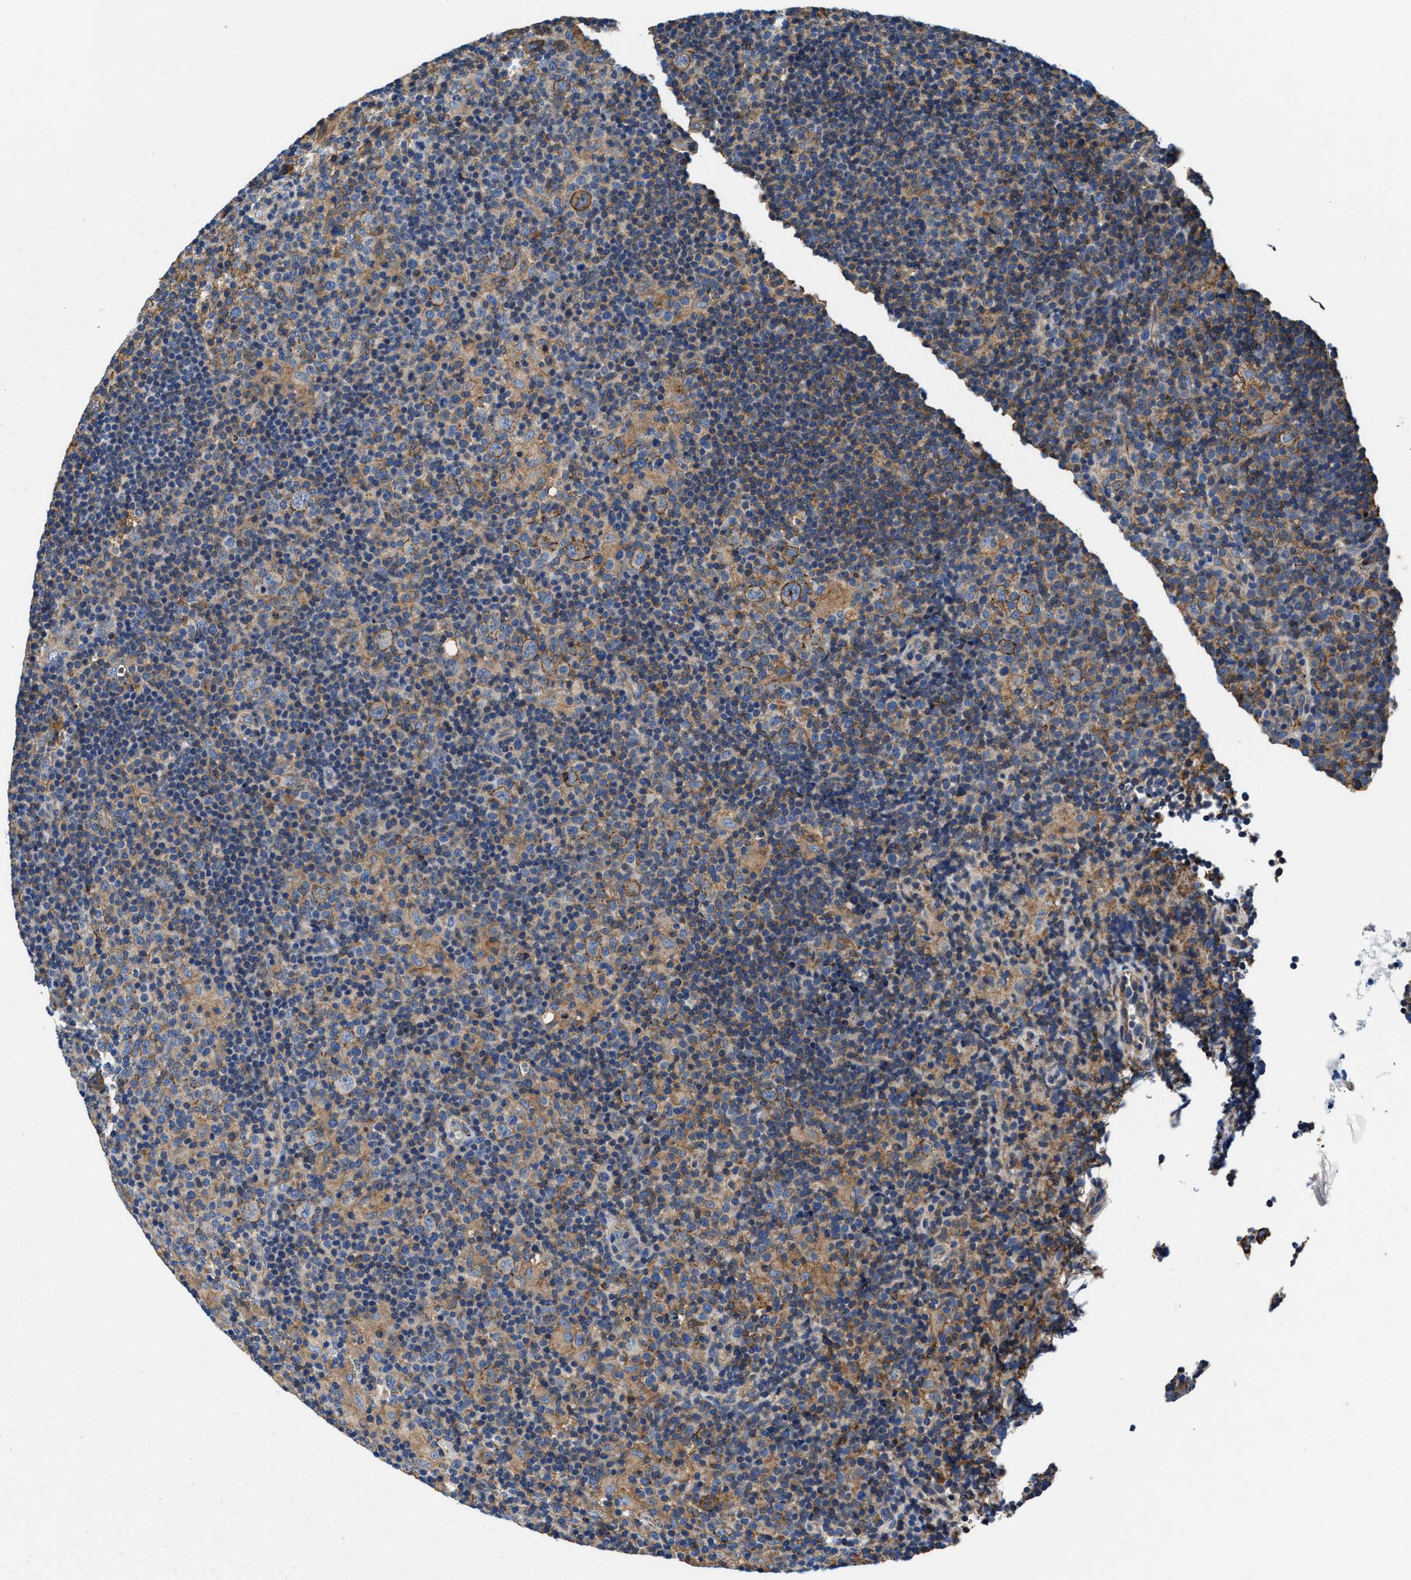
{"staining": {"intensity": "weak", "quantity": ">75%", "location": "cytoplasmic/membranous"}, "tissue": "lymphoma", "cell_type": "Tumor cells", "image_type": "cancer", "snomed": [{"axis": "morphology", "description": "Hodgkin's disease, NOS"}, {"axis": "topography", "description": "Lymph node"}], "caption": "Approximately >75% of tumor cells in human lymphoma demonstrate weak cytoplasmic/membranous protein staining as visualized by brown immunohistochemical staining.", "gene": "PPP1R9B", "patient": {"sex": "female", "age": 57}}